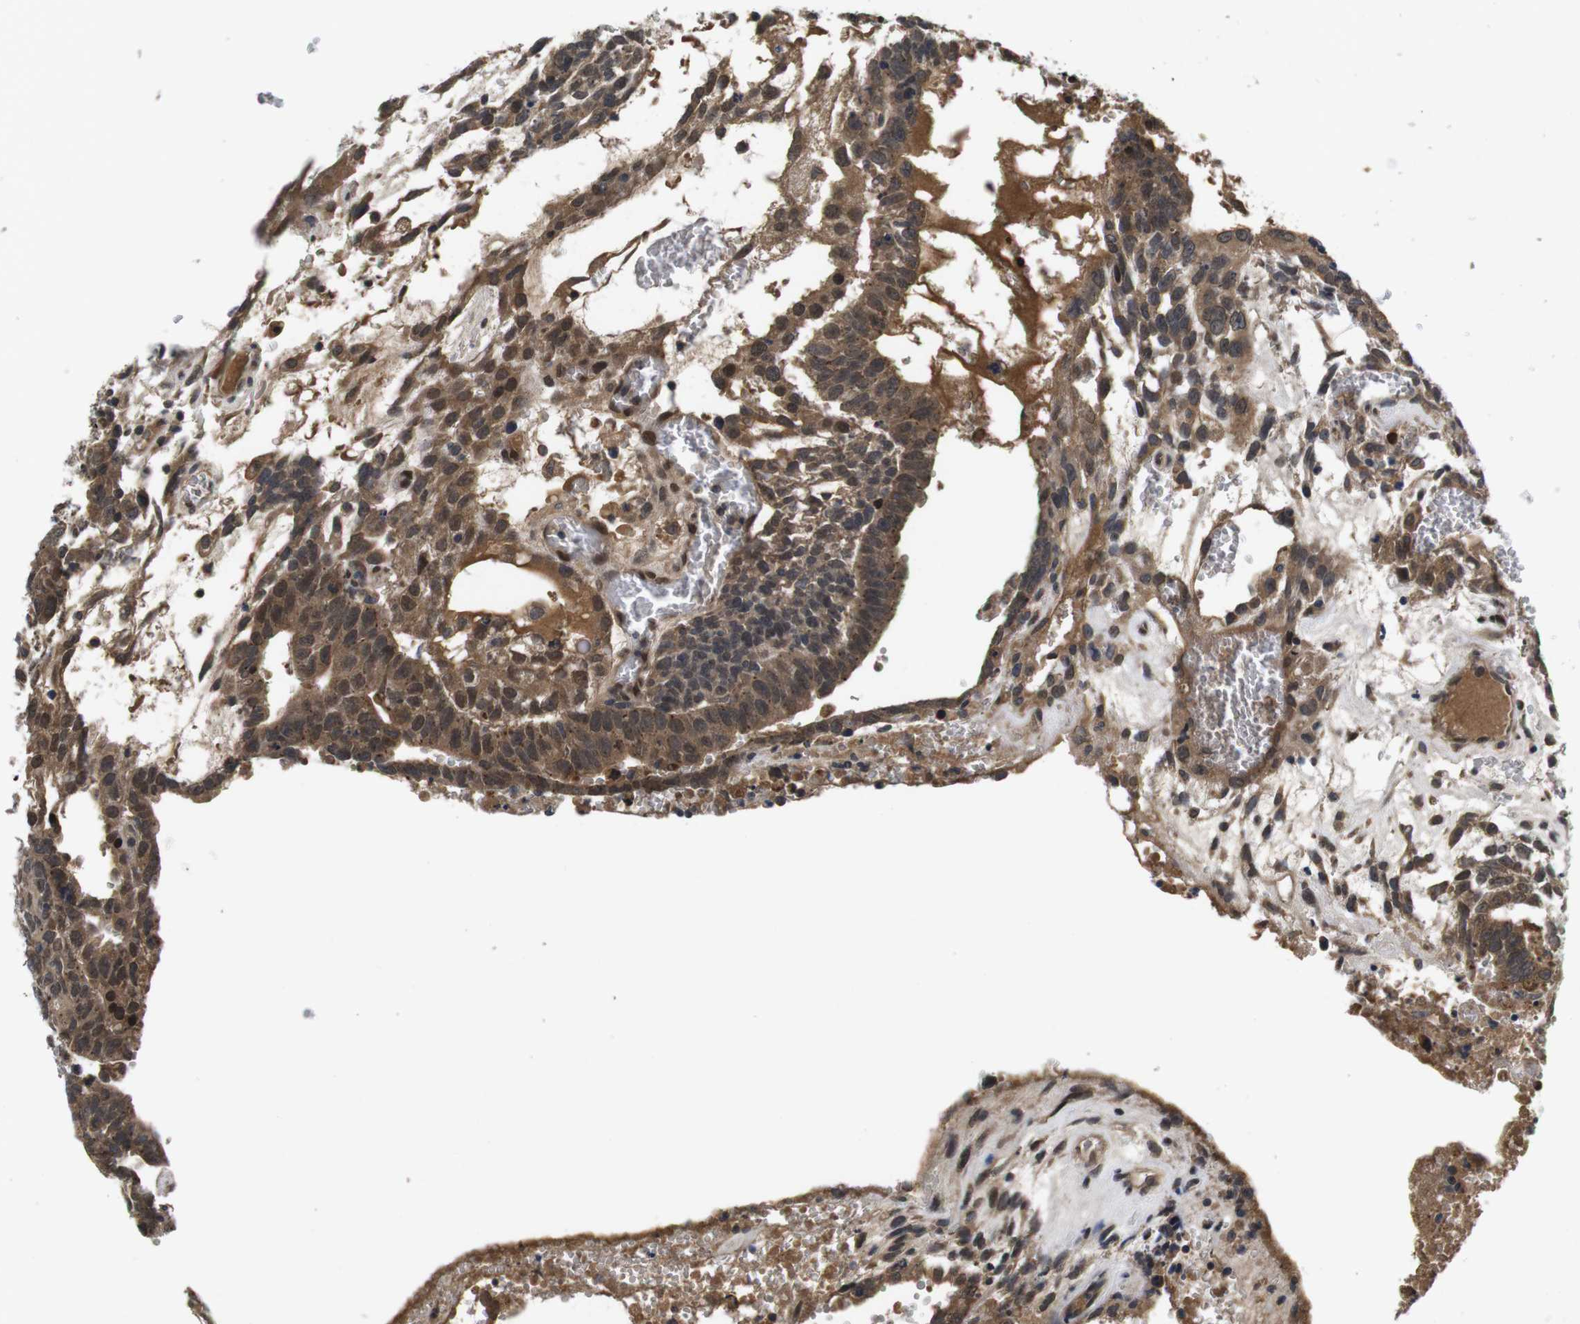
{"staining": {"intensity": "moderate", "quantity": ">75%", "location": "cytoplasmic/membranous,nuclear"}, "tissue": "testis cancer", "cell_type": "Tumor cells", "image_type": "cancer", "snomed": [{"axis": "morphology", "description": "Seminoma, NOS"}, {"axis": "morphology", "description": "Carcinoma, Embryonal, NOS"}, {"axis": "topography", "description": "Testis"}], "caption": "Immunohistochemistry (IHC) image of human testis cancer (seminoma) stained for a protein (brown), which reveals medium levels of moderate cytoplasmic/membranous and nuclear positivity in approximately >75% of tumor cells.", "gene": "ZBTB46", "patient": {"sex": "male", "age": 52}}